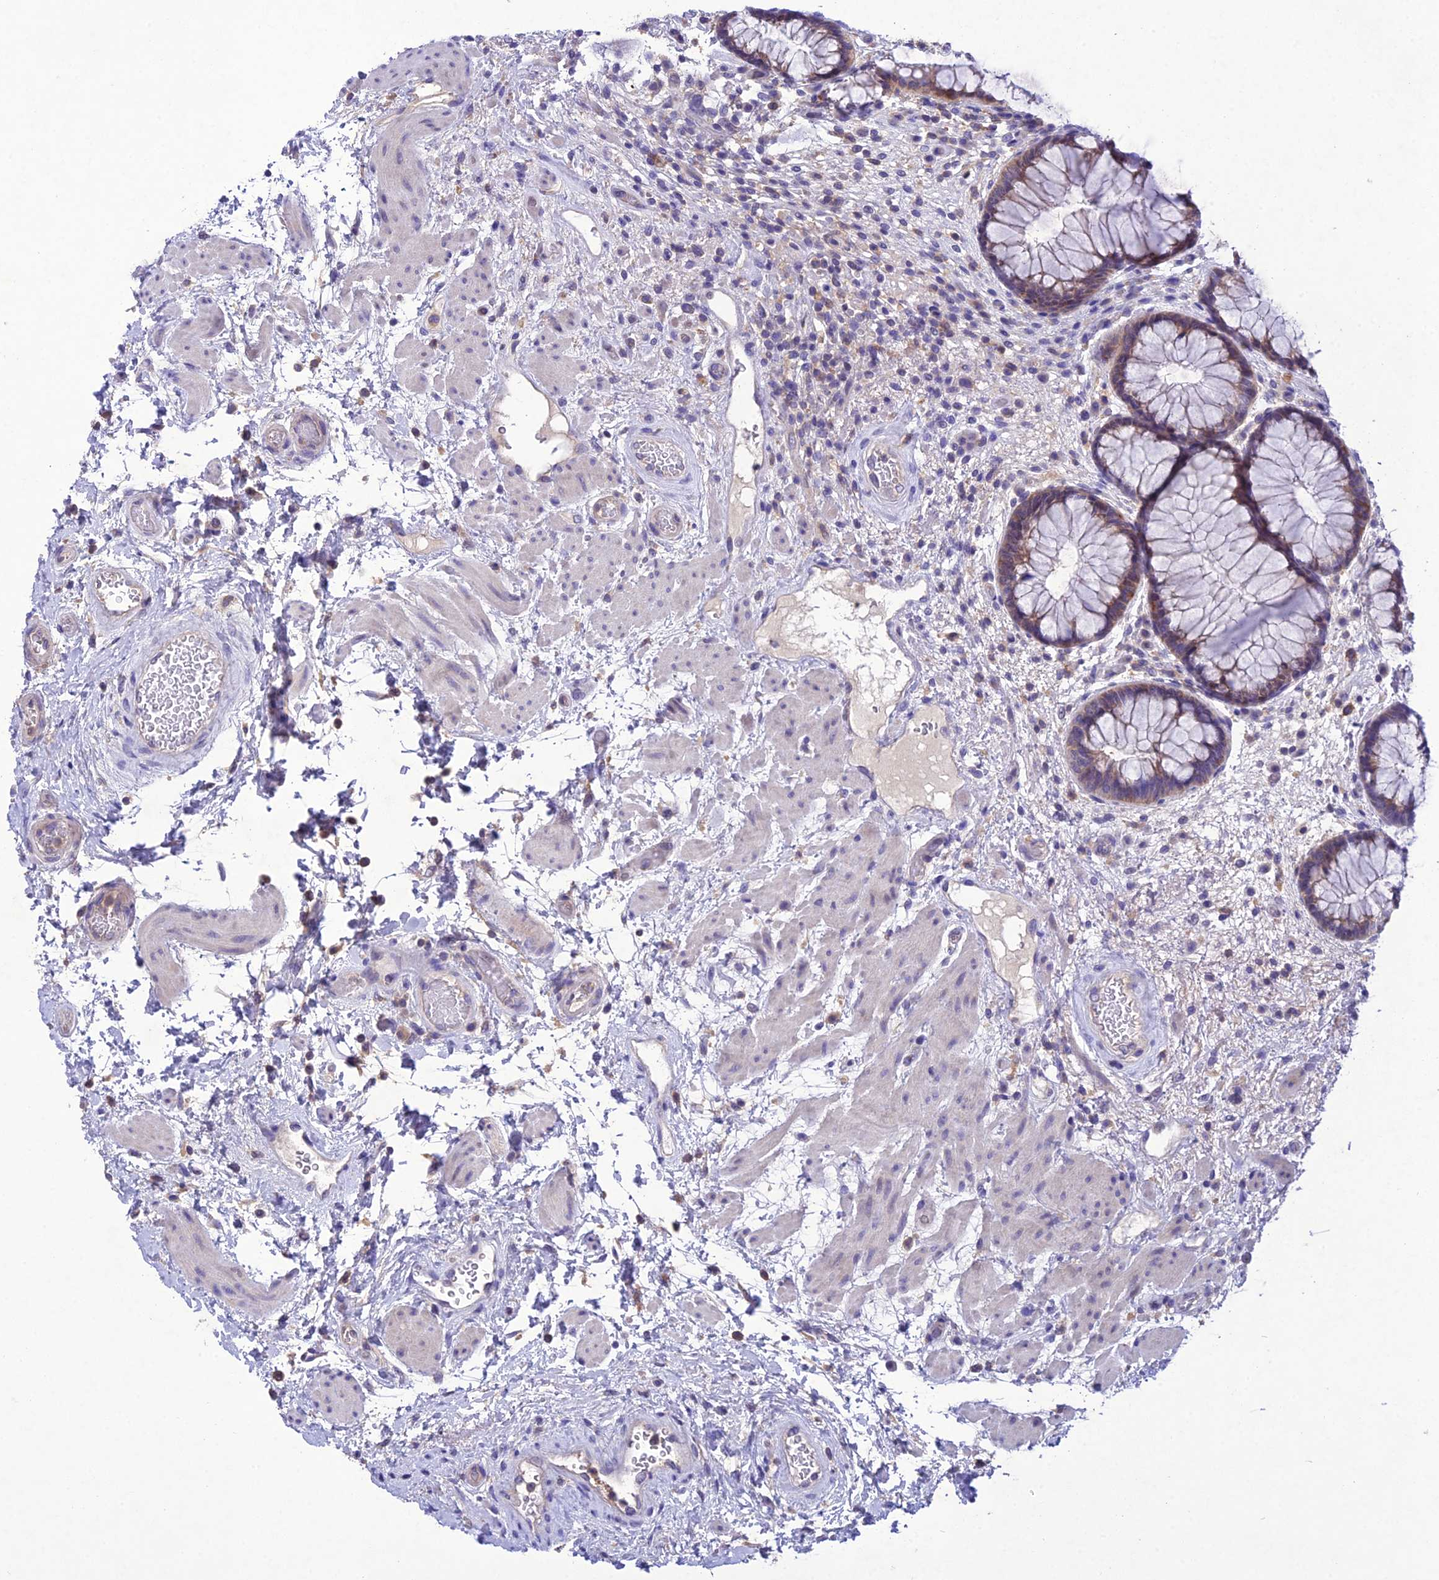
{"staining": {"intensity": "weak", "quantity": ">75%", "location": "cytoplasmic/membranous"}, "tissue": "rectum", "cell_type": "Glandular cells", "image_type": "normal", "snomed": [{"axis": "morphology", "description": "Normal tissue, NOS"}, {"axis": "topography", "description": "Rectum"}], "caption": "Protein staining demonstrates weak cytoplasmic/membranous positivity in approximately >75% of glandular cells in benign rectum. (DAB (3,3'-diaminobenzidine) IHC with brightfield microscopy, high magnification).", "gene": "SNX24", "patient": {"sex": "male", "age": 51}}